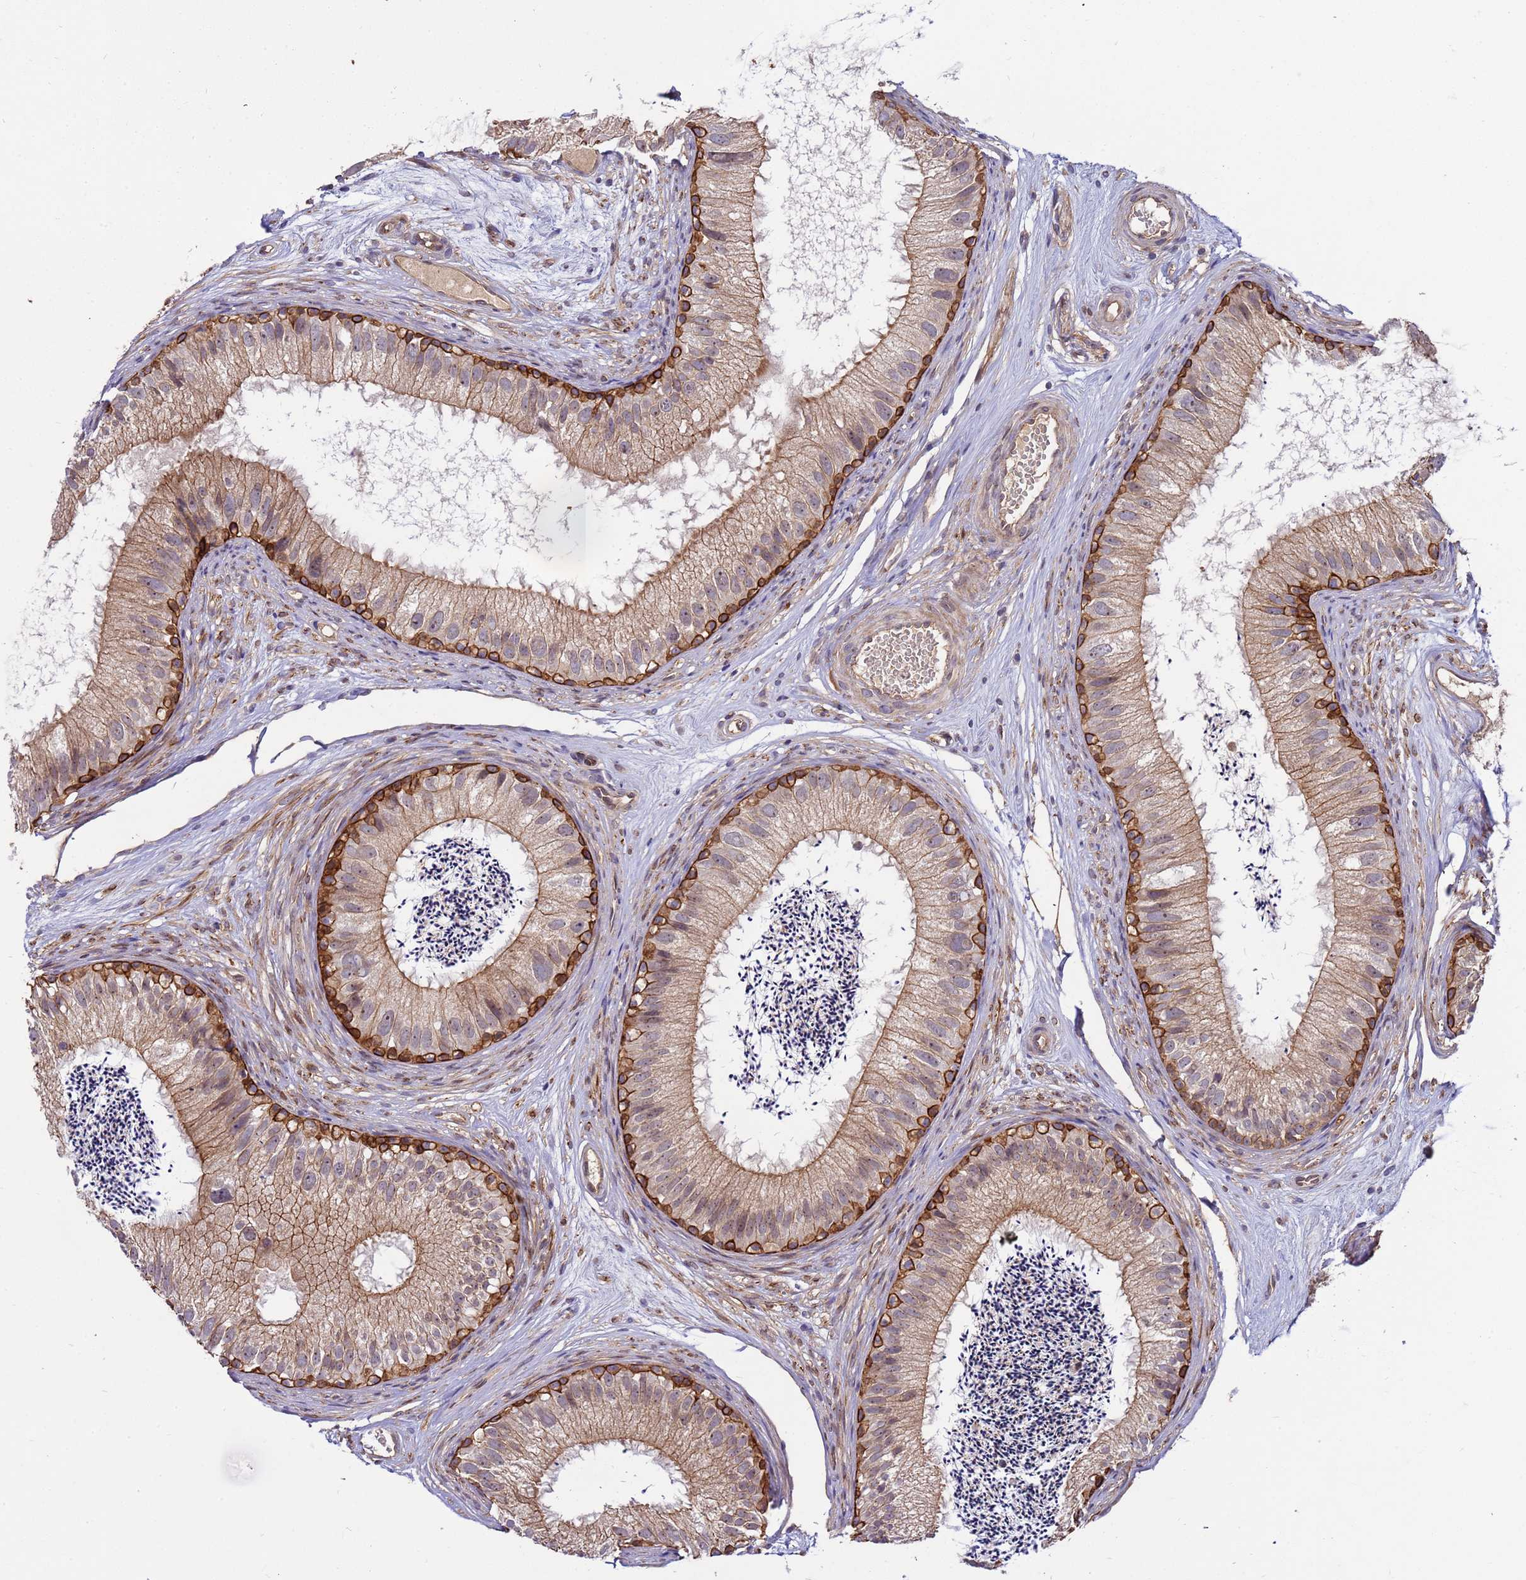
{"staining": {"intensity": "strong", "quantity": "25%-75%", "location": "cytoplasmic/membranous"}, "tissue": "epididymis", "cell_type": "Glandular cells", "image_type": "normal", "snomed": [{"axis": "morphology", "description": "Normal tissue, NOS"}, {"axis": "topography", "description": "Epididymis"}], "caption": "A high-resolution micrograph shows IHC staining of unremarkable epididymis, which demonstrates strong cytoplasmic/membranous positivity in about 25%-75% of glandular cells. (Brightfield microscopy of DAB IHC at high magnification).", "gene": "SMCO3", "patient": {"sex": "male", "age": 77}}